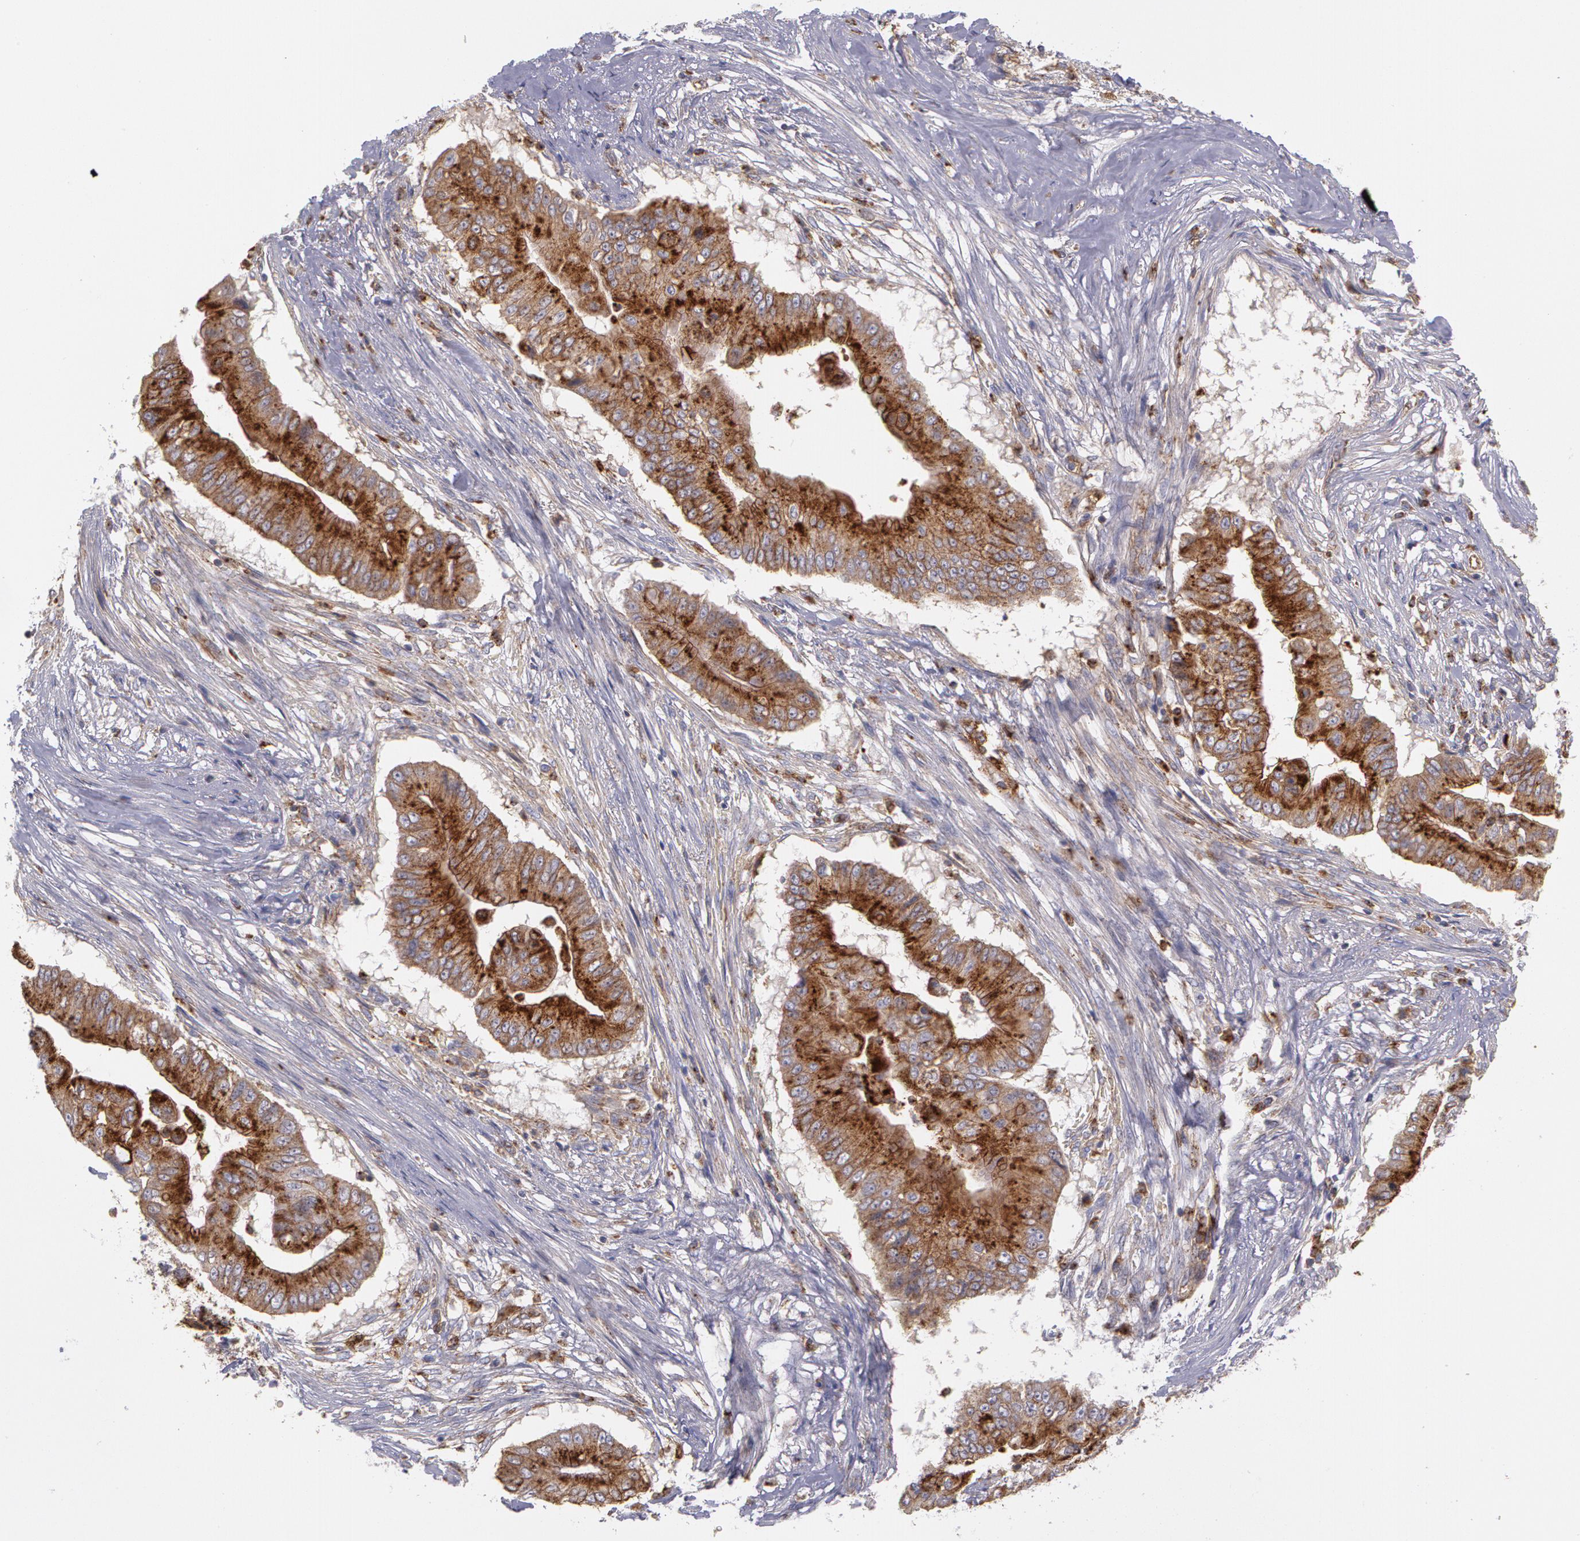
{"staining": {"intensity": "moderate", "quantity": ">75%", "location": "cytoplasmic/membranous"}, "tissue": "pancreatic cancer", "cell_type": "Tumor cells", "image_type": "cancer", "snomed": [{"axis": "morphology", "description": "Adenocarcinoma, NOS"}, {"axis": "topography", "description": "Pancreas"}], "caption": "Pancreatic adenocarcinoma was stained to show a protein in brown. There is medium levels of moderate cytoplasmic/membranous staining in approximately >75% of tumor cells.", "gene": "FLOT2", "patient": {"sex": "male", "age": 62}}